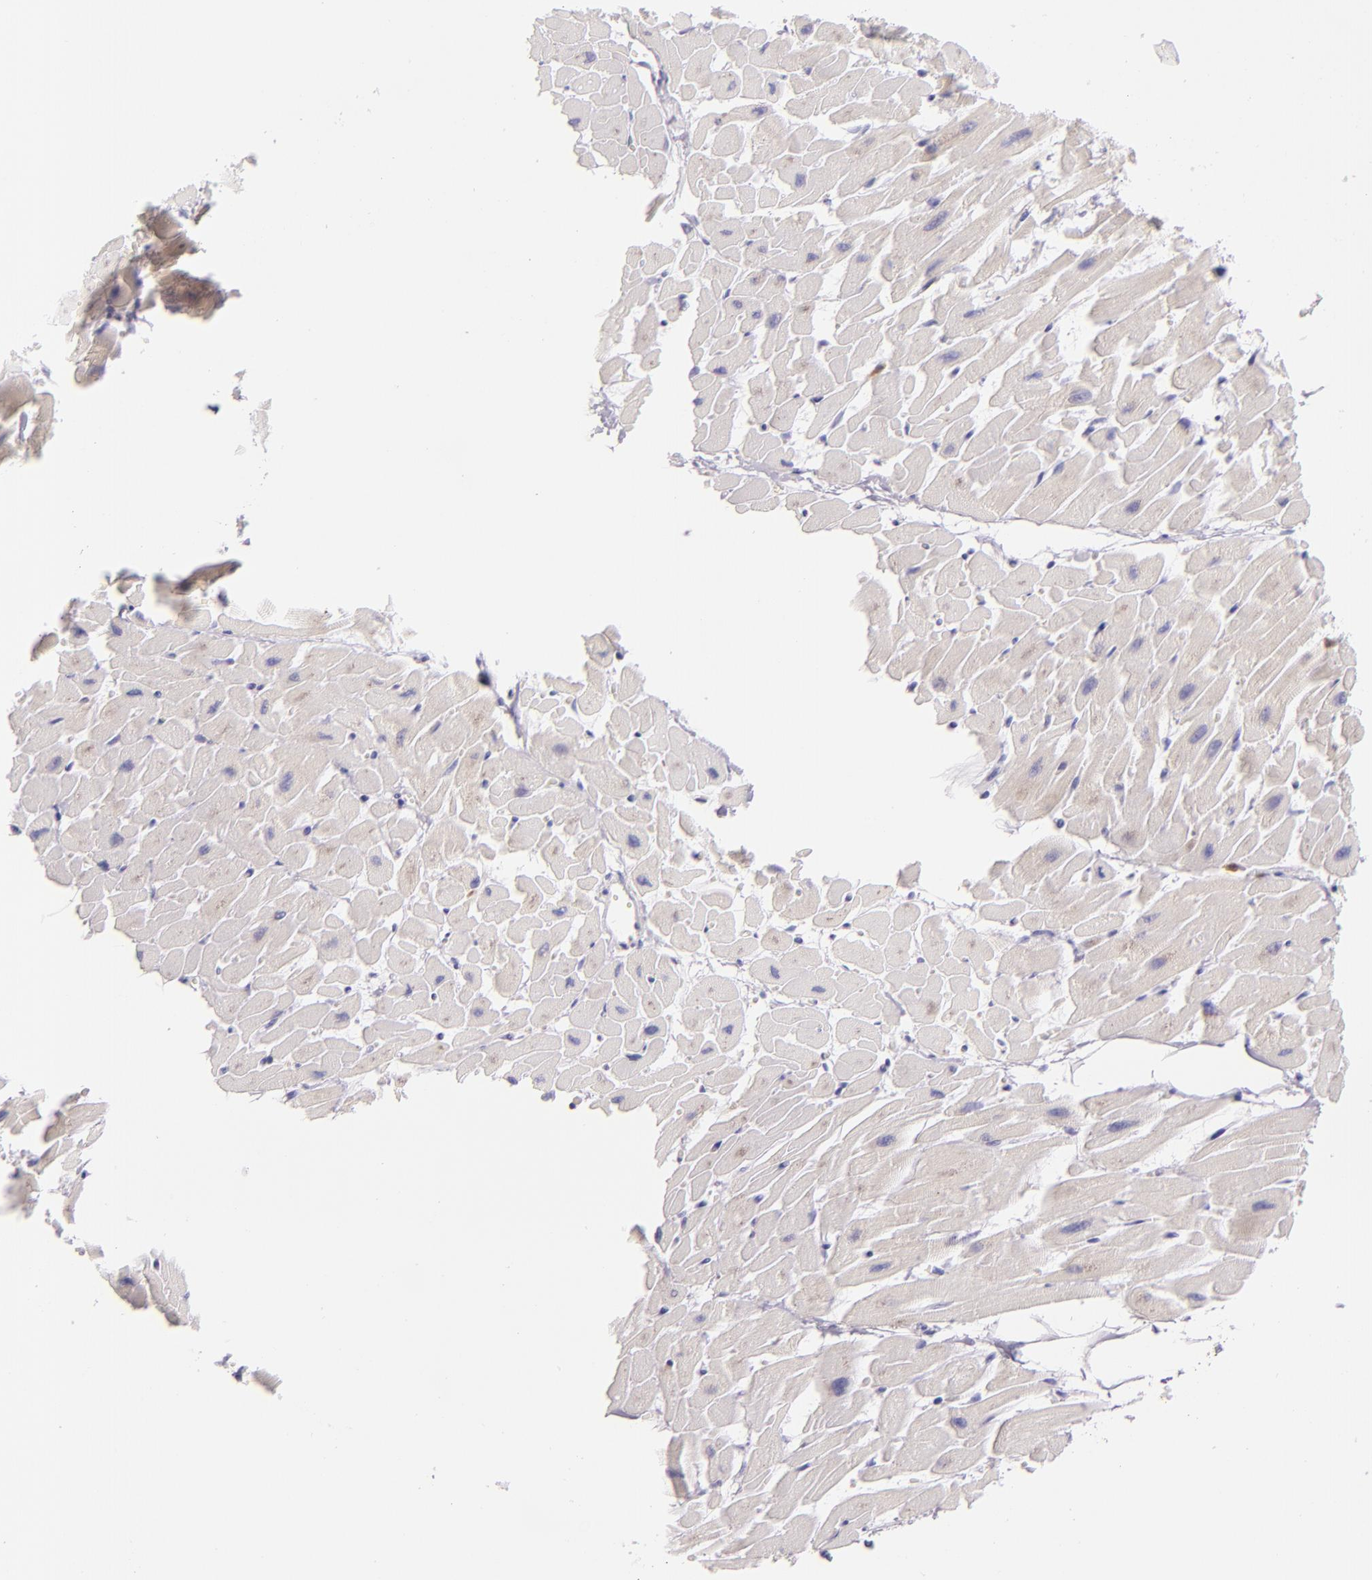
{"staining": {"intensity": "negative", "quantity": "none", "location": "none"}, "tissue": "heart muscle", "cell_type": "Cardiomyocytes", "image_type": "normal", "snomed": [{"axis": "morphology", "description": "Normal tissue, NOS"}, {"axis": "topography", "description": "Heart"}], "caption": "Cardiomyocytes show no significant positivity in unremarkable heart muscle.", "gene": "CEACAM1", "patient": {"sex": "female", "age": 19}}